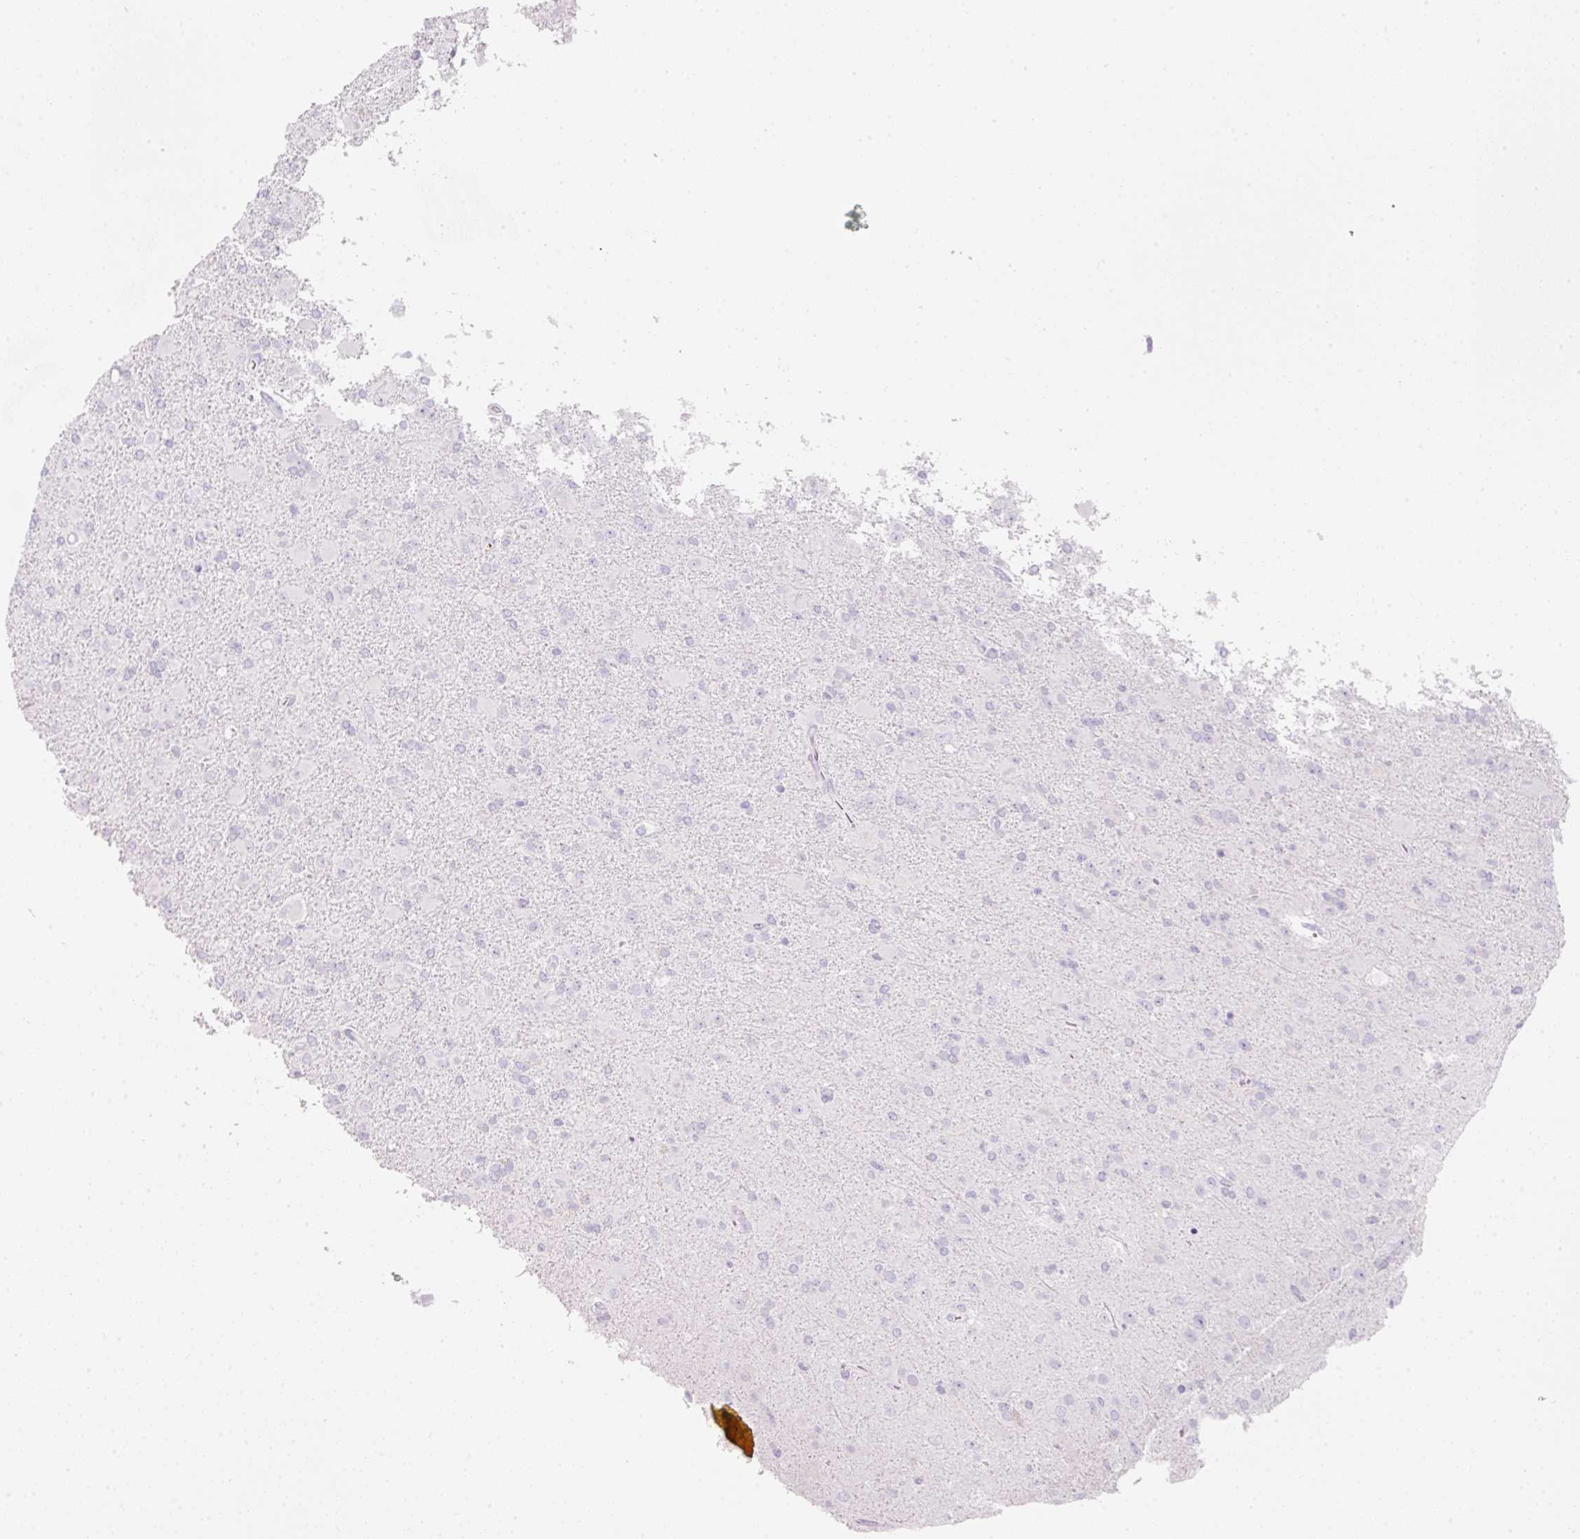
{"staining": {"intensity": "negative", "quantity": "none", "location": "none"}, "tissue": "glioma", "cell_type": "Tumor cells", "image_type": "cancer", "snomed": [{"axis": "morphology", "description": "Glioma, malignant, Low grade"}, {"axis": "topography", "description": "Brain"}], "caption": "This is a image of IHC staining of malignant glioma (low-grade), which shows no positivity in tumor cells.", "gene": "SLC2A2", "patient": {"sex": "male", "age": 65}}